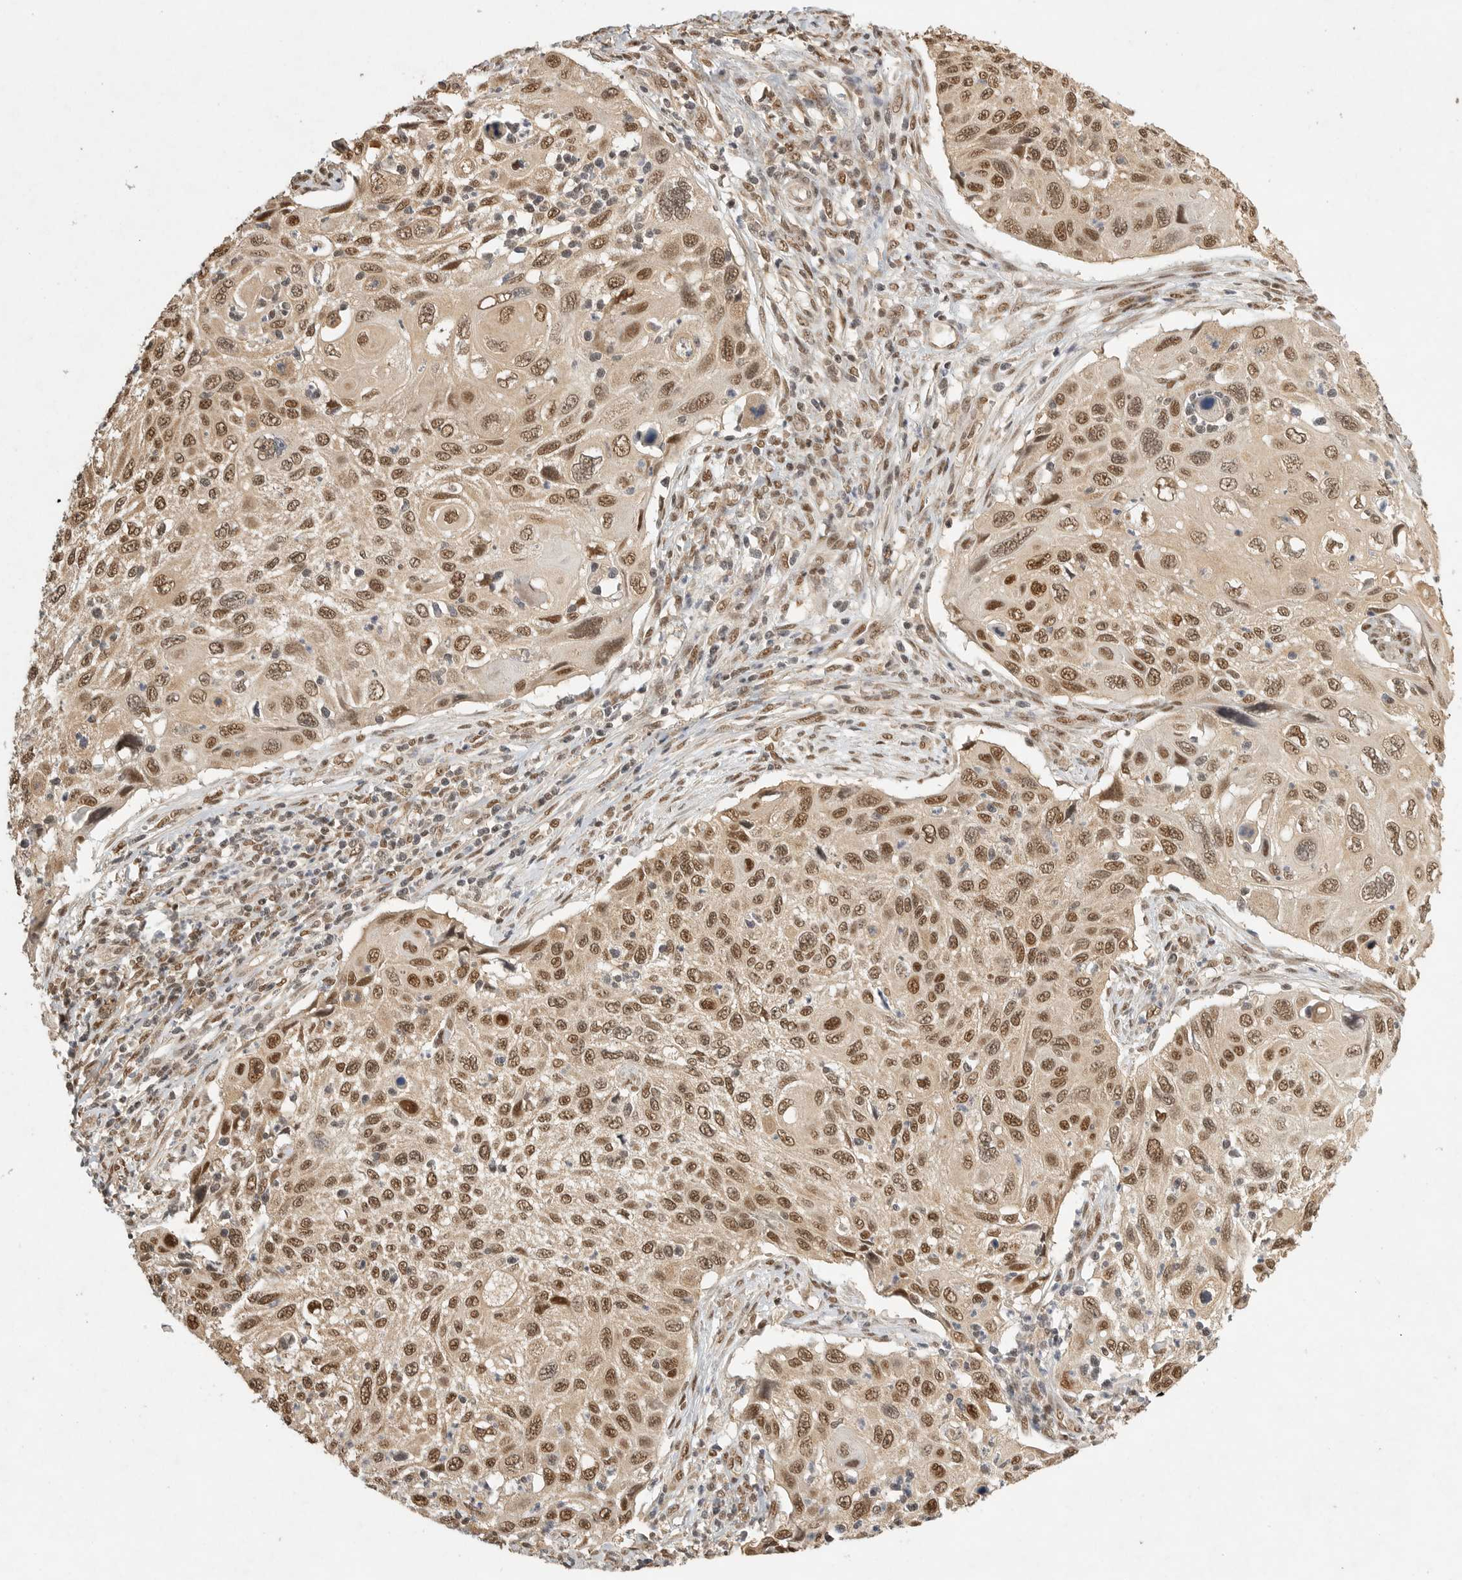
{"staining": {"intensity": "strong", "quantity": ">75%", "location": "nuclear"}, "tissue": "cervical cancer", "cell_type": "Tumor cells", "image_type": "cancer", "snomed": [{"axis": "morphology", "description": "Squamous cell carcinoma, NOS"}, {"axis": "topography", "description": "Cervix"}], "caption": "Immunohistochemistry (IHC) histopathology image of human cervical cancer stained for a protein (brown), which exhibits high levels of strong nuclear expression in approximately >75% of tumor cells.", "gene": "DFFA", "patient": {"sex": "female", "age": 70}}